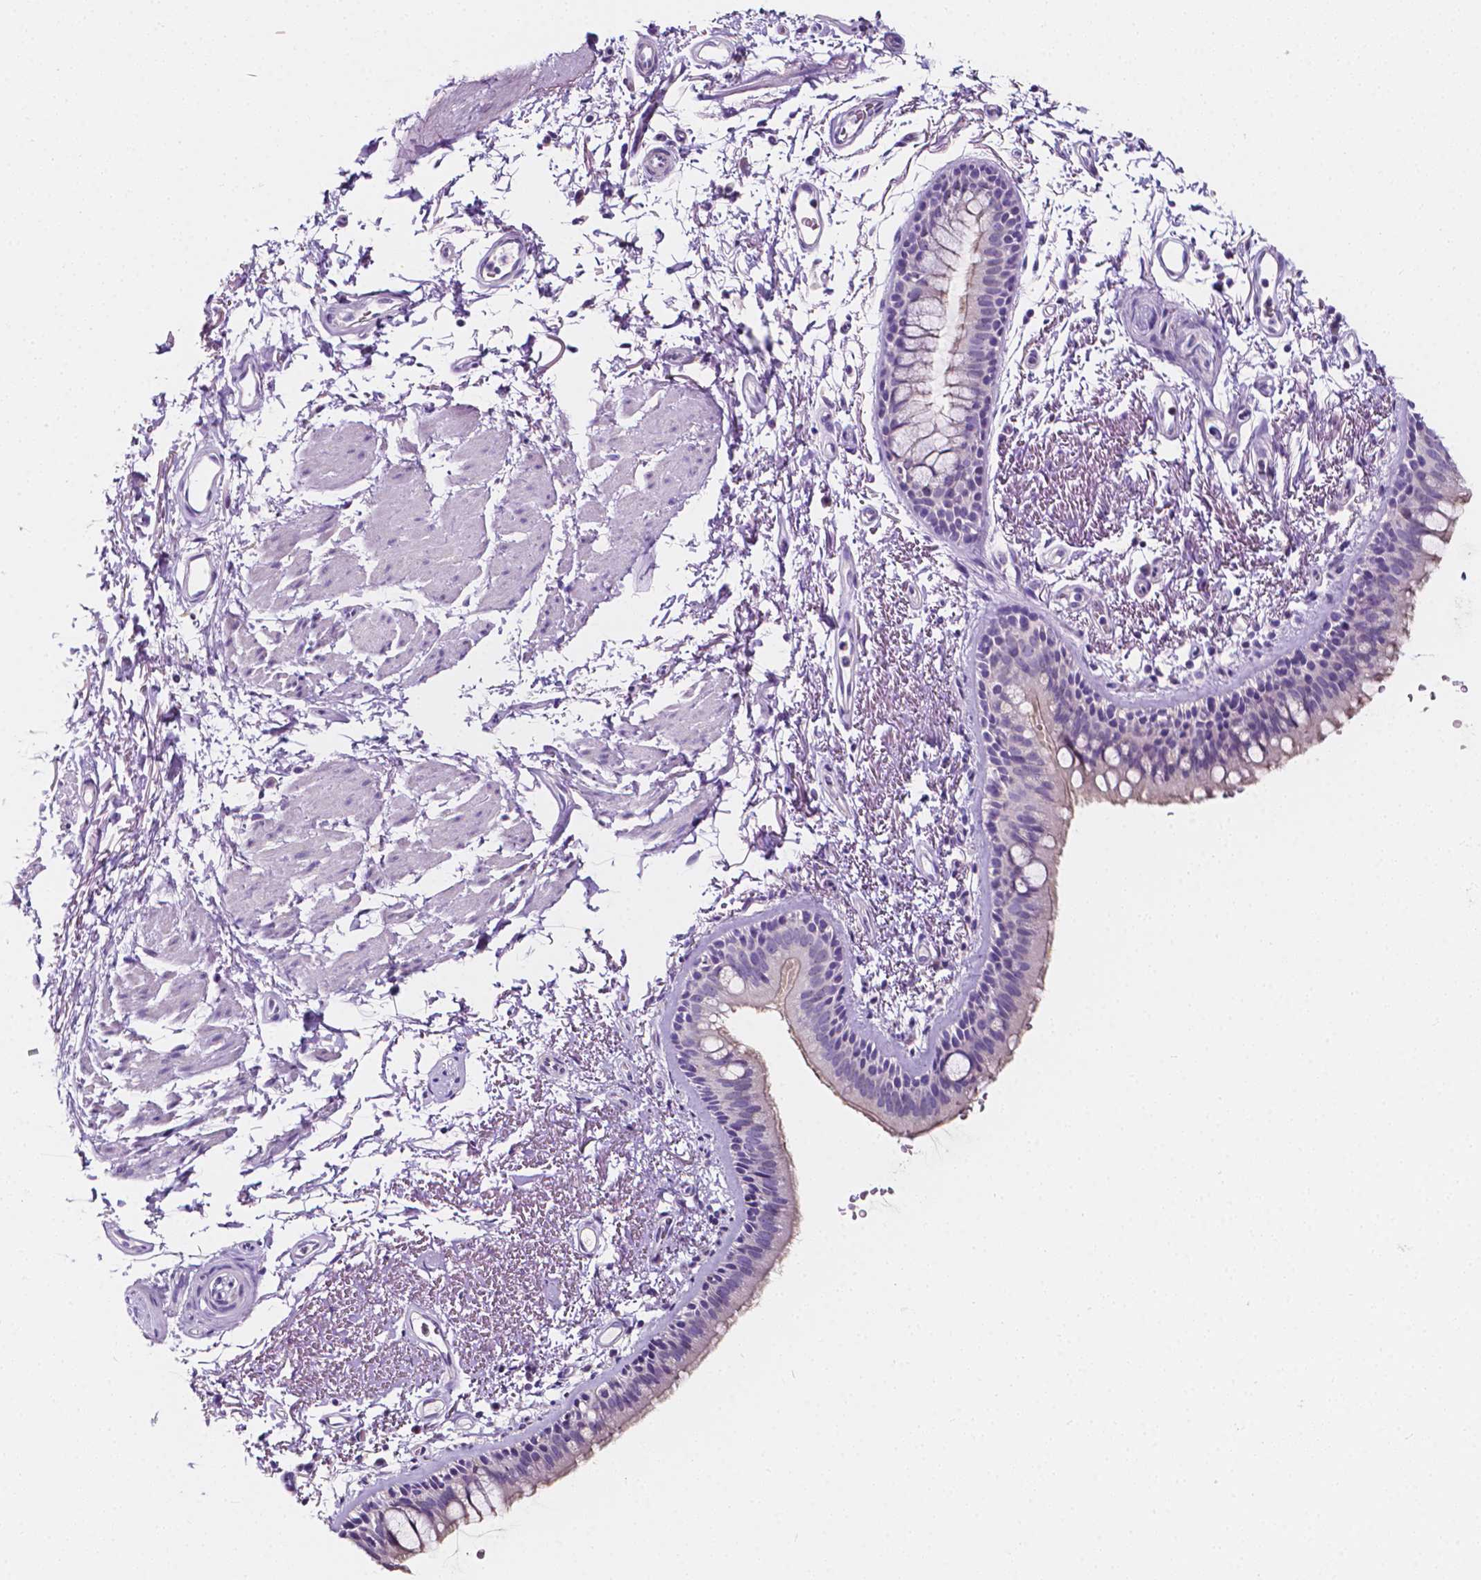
{"staining": {"intensity": "negative", "quantity": "none", "location": "none"}, "tissue": "bronchus", "cell_type": "Respiratory epithelial cells", "image_type": "normal", "snomed": [{"axis": "morphology", "description": "Normal tissue, NOS"}, {"axis": "topography", "description": "Lymph node"}, {"axis": "topography", "description": "Bronchus"}], "caption": "Respiratory epithelial cells are negative for protein expression in benign human bronchus.", "gene": "CLSTN2", "patient": {"sex": "female", "age": 70}}